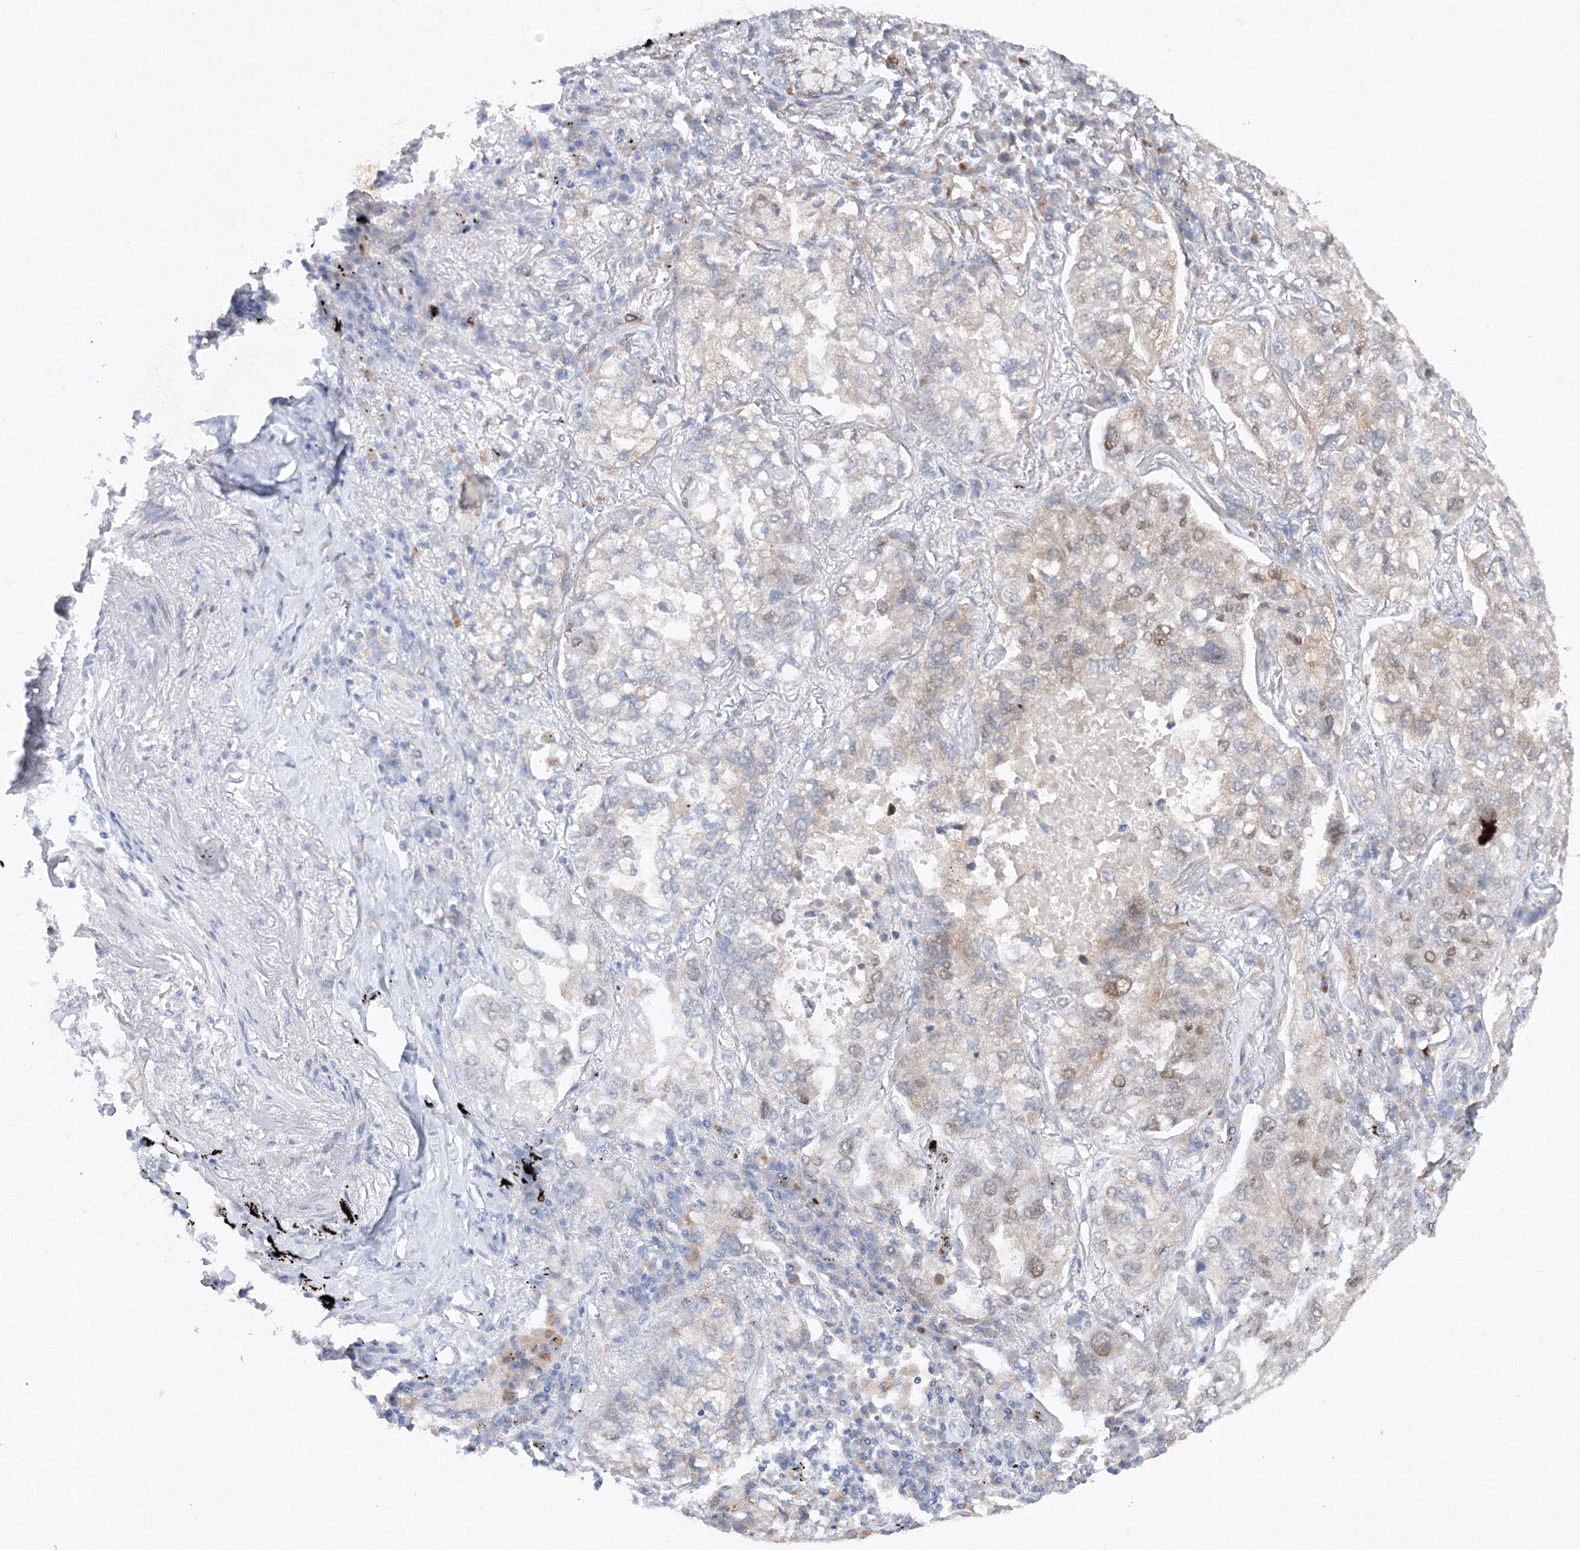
{"staining": {"intensity": "weak", "quantity": "<25%", "location": "nuclear"}, "tissue": "lung cancer", "cell_type": "Tumor cells", "image_type": "cancer", "snomed": [{"axis": "morphology", "description": "Adenocarcinoma, NOS"}, {"axis": "topography", "description": "Lung"}], "caption": "This is an immunohistochemistry (IHC) image of human lung cancer. There is no staining in tumor cells.", "gene": "SLC36A1", "patient": {"sex": "male", "age": 65}}